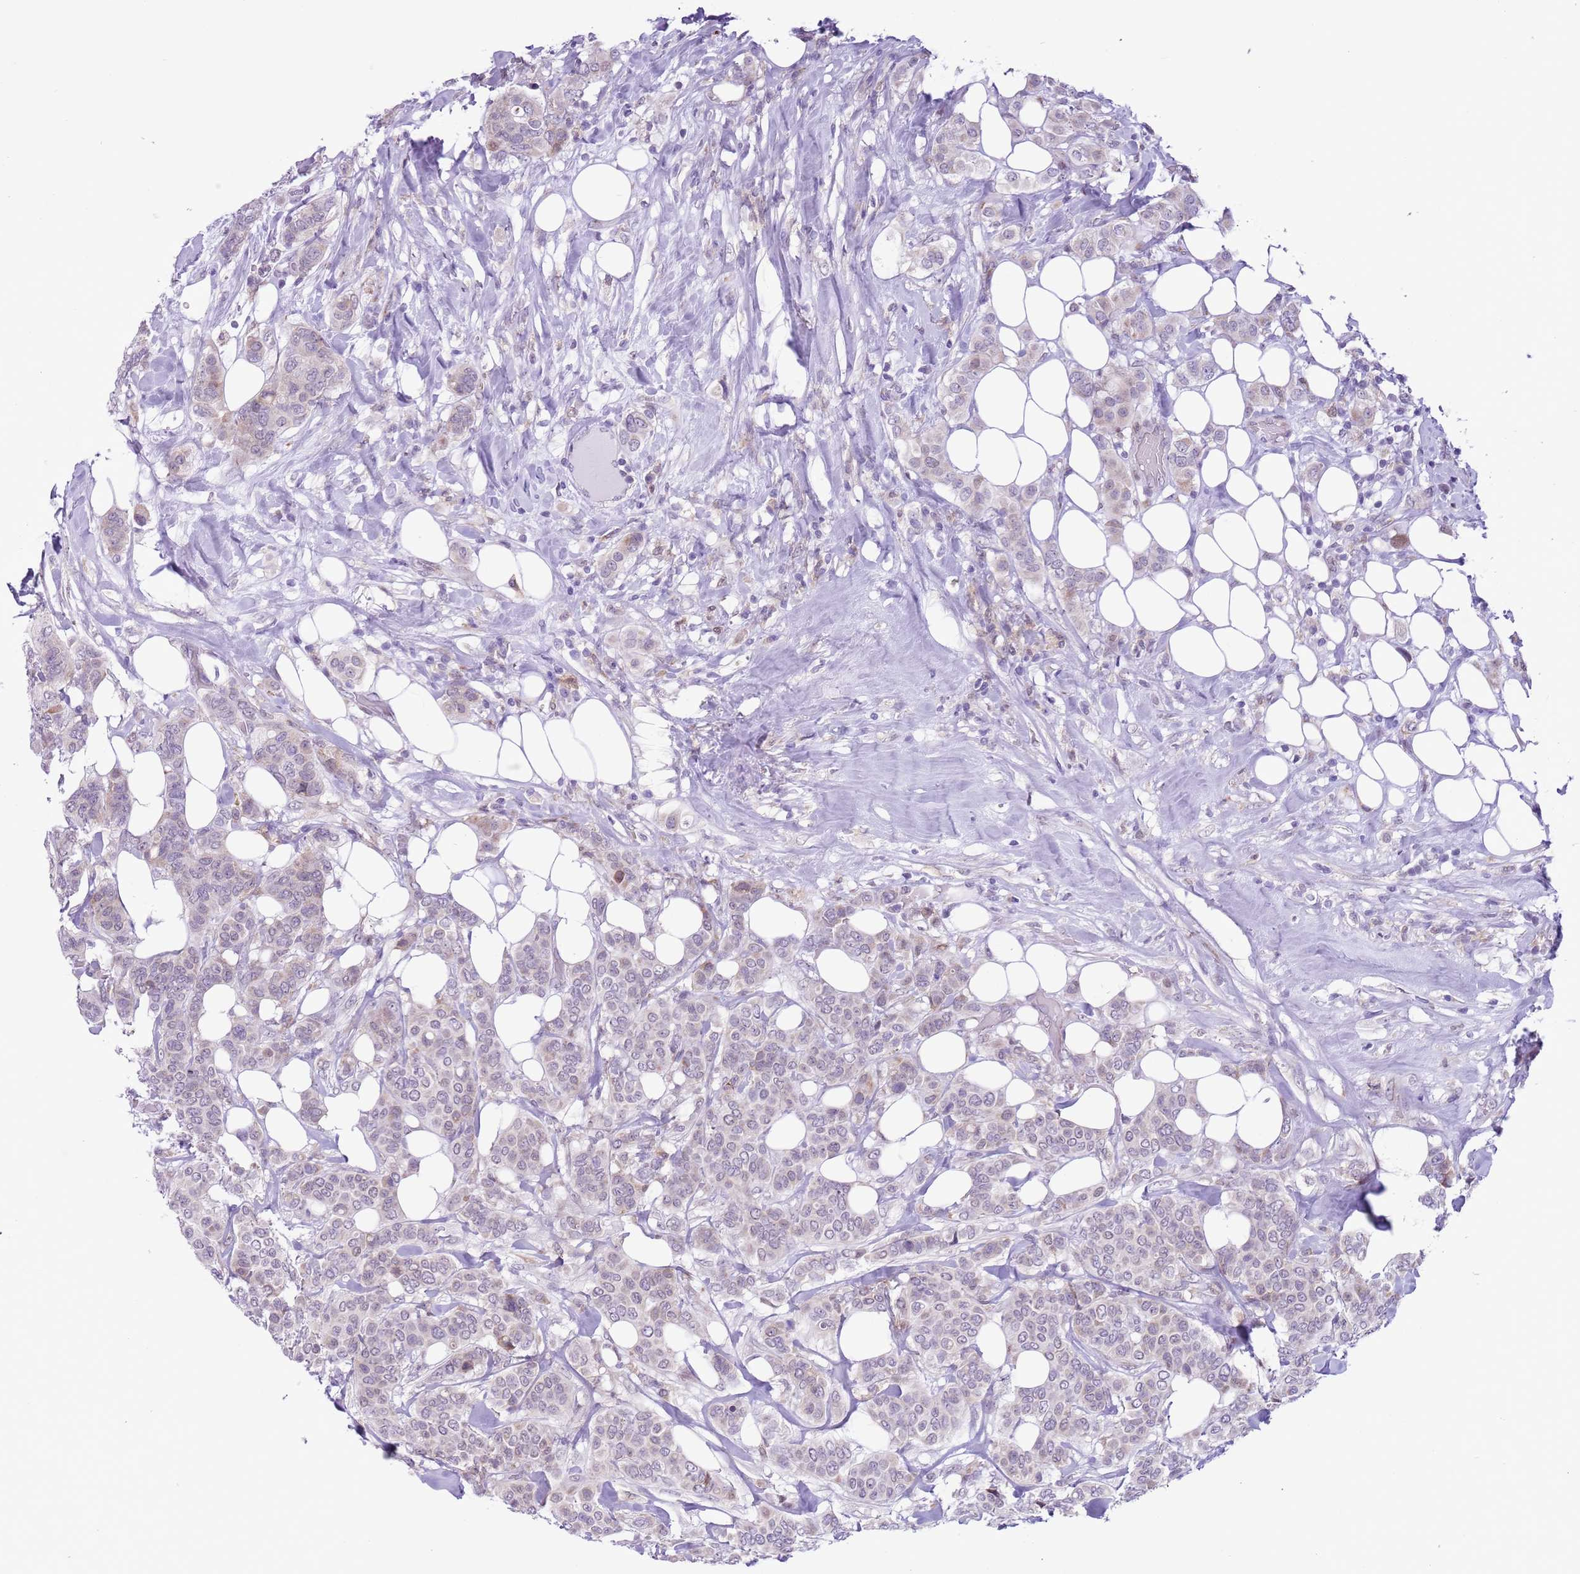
{"staining": {"intensity": "negative", "quantity": "none", "location": "none"}, "tissue": "breast cancer", "cell_type": "Tumor cells", "image_type": "cancer", "snomed": [{"axis": "morphology", "description": "Lobular carcinoma"}, {"axis": "topography", "description": "Breast"}], "caption": "Tumor cells show no significant positivity in breast cancer (lobular carcinoma).", "gene": "ZNF576", "patient": {"sex": "female", "age": 51}}